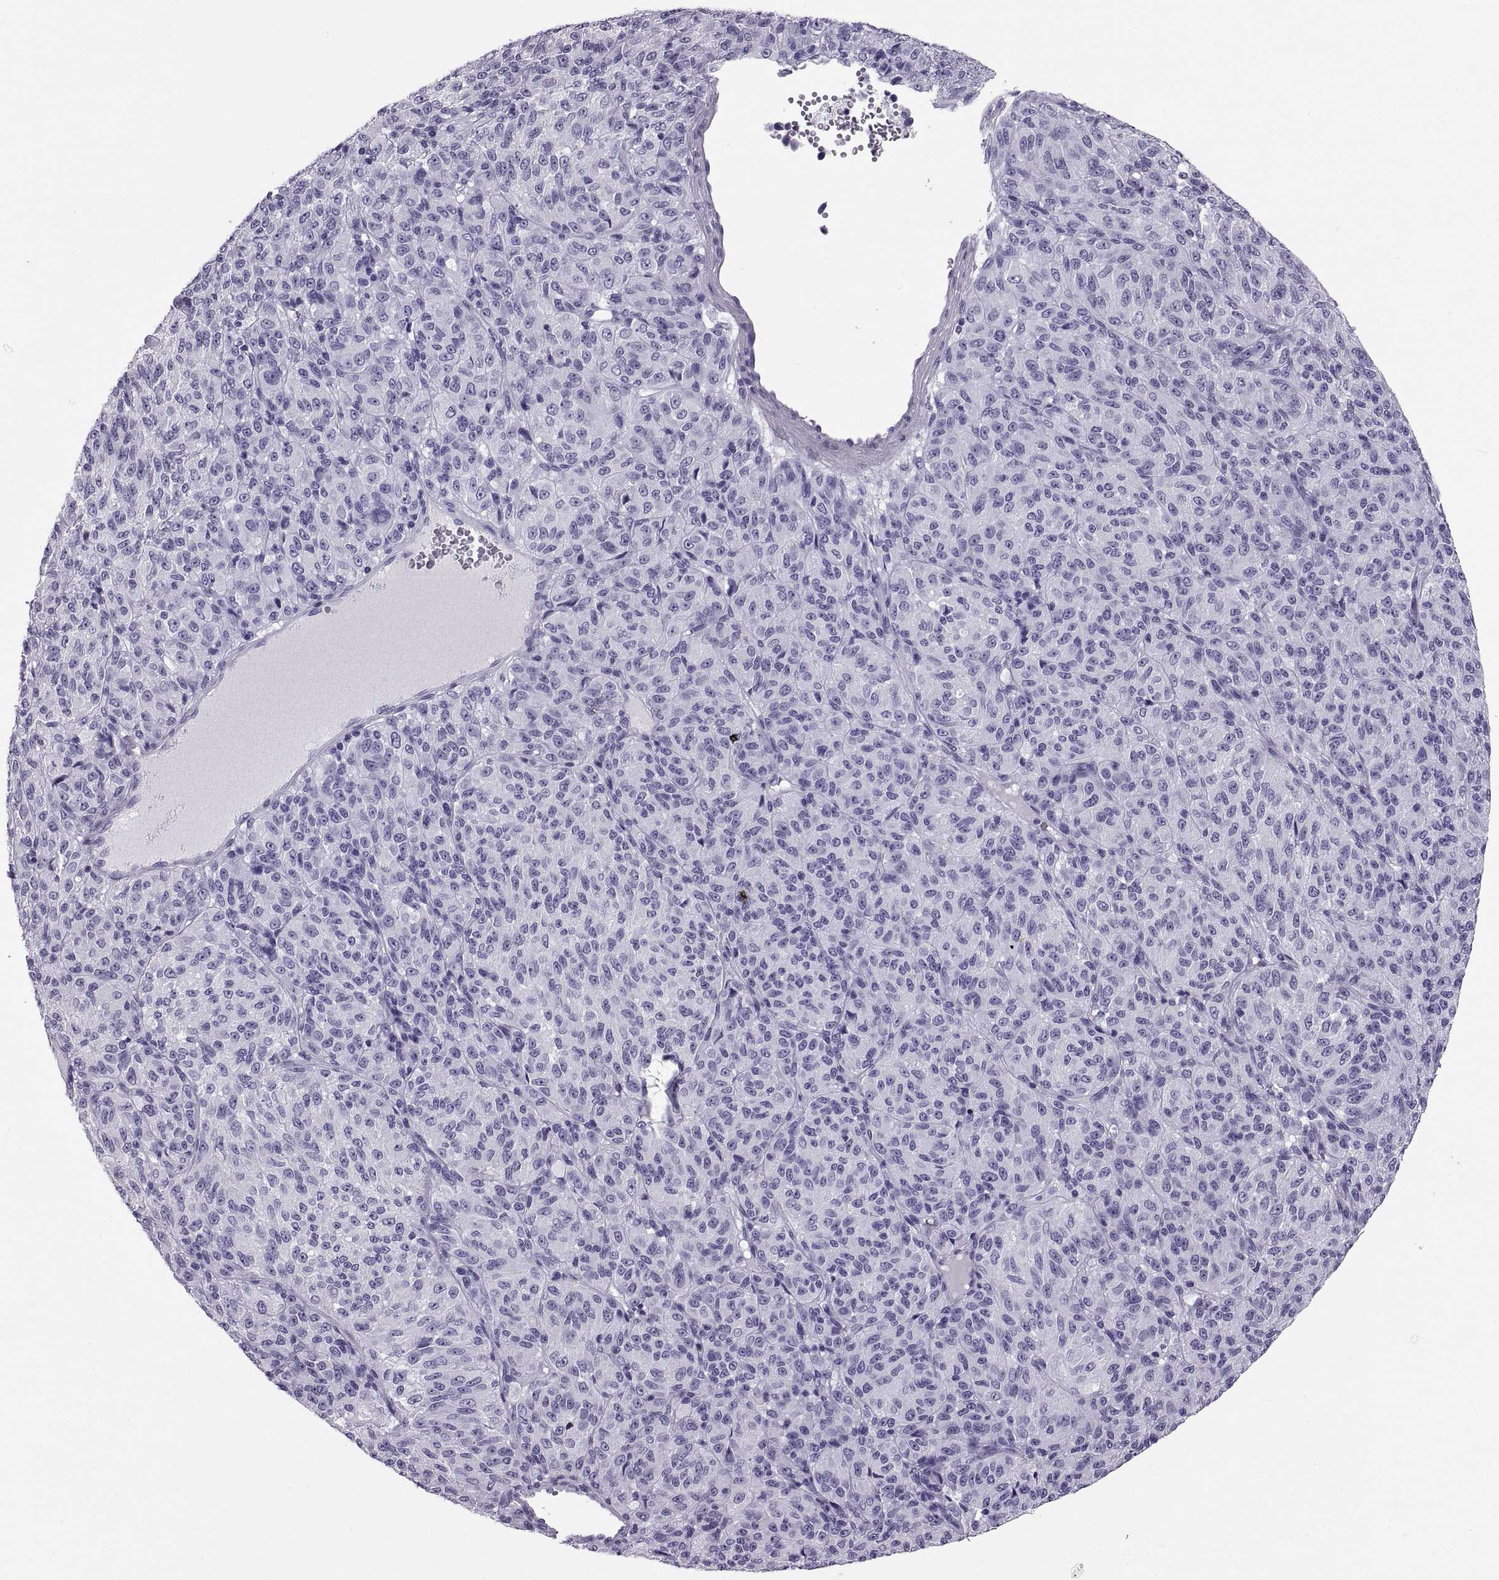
{"staining": {"intensity": "negative", "quantity": "none", "location": "none"}, "tissue": "melanoma", "cell_type": "Tumor cells", "image_type": "cancer", "snomed": [{"axis": "morphology", "description": "Malignant melanoma, Metastatic site"}, {"axis": "topography", "description": "Brain"}], "caption": "Image shows no protein expression in tumor cells of melanoma tissue.", "gene": "CT47A10", "patient": {"sex": "female", "age": 56}}